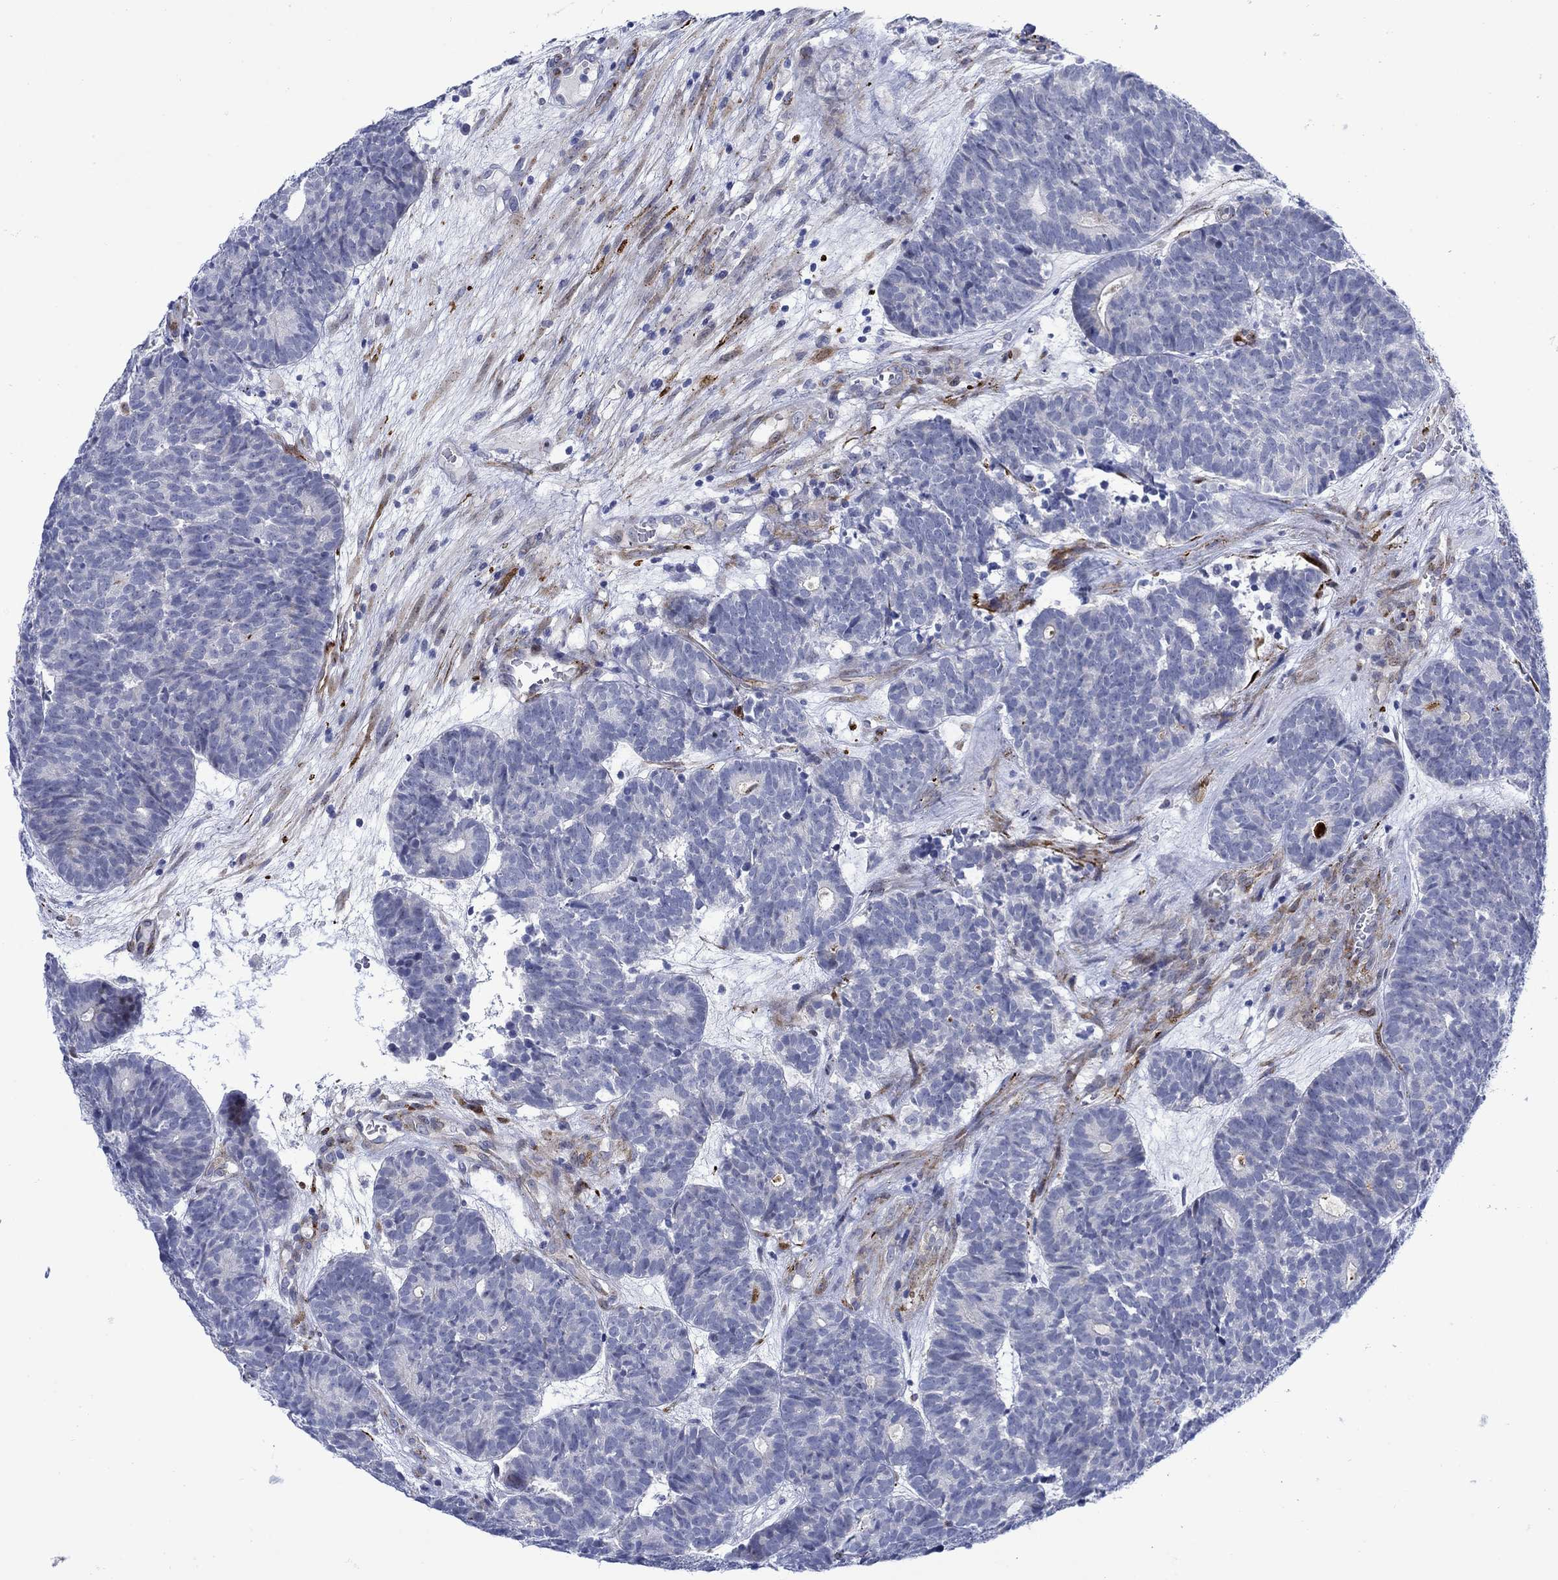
{"staining": {"intensity": "negative", "quantity": "none", "location": "none"}, "tissue": "head and neck cancer", "cell_type": "Tumor cells", "image_type": "cancer", "snomed": [{"axis": "morphology", "description": "Adenocarcinoma, NOS"}, {"axis": "topography", "description": "Head-Neck"}], "caption": "A photomicrograph of adenocarcinoma (head and neck) stained for a protein exhibits no brown staining in tumor cells.", "gene": "KSR2", "patient": {"sex": "female", "age": 81}}